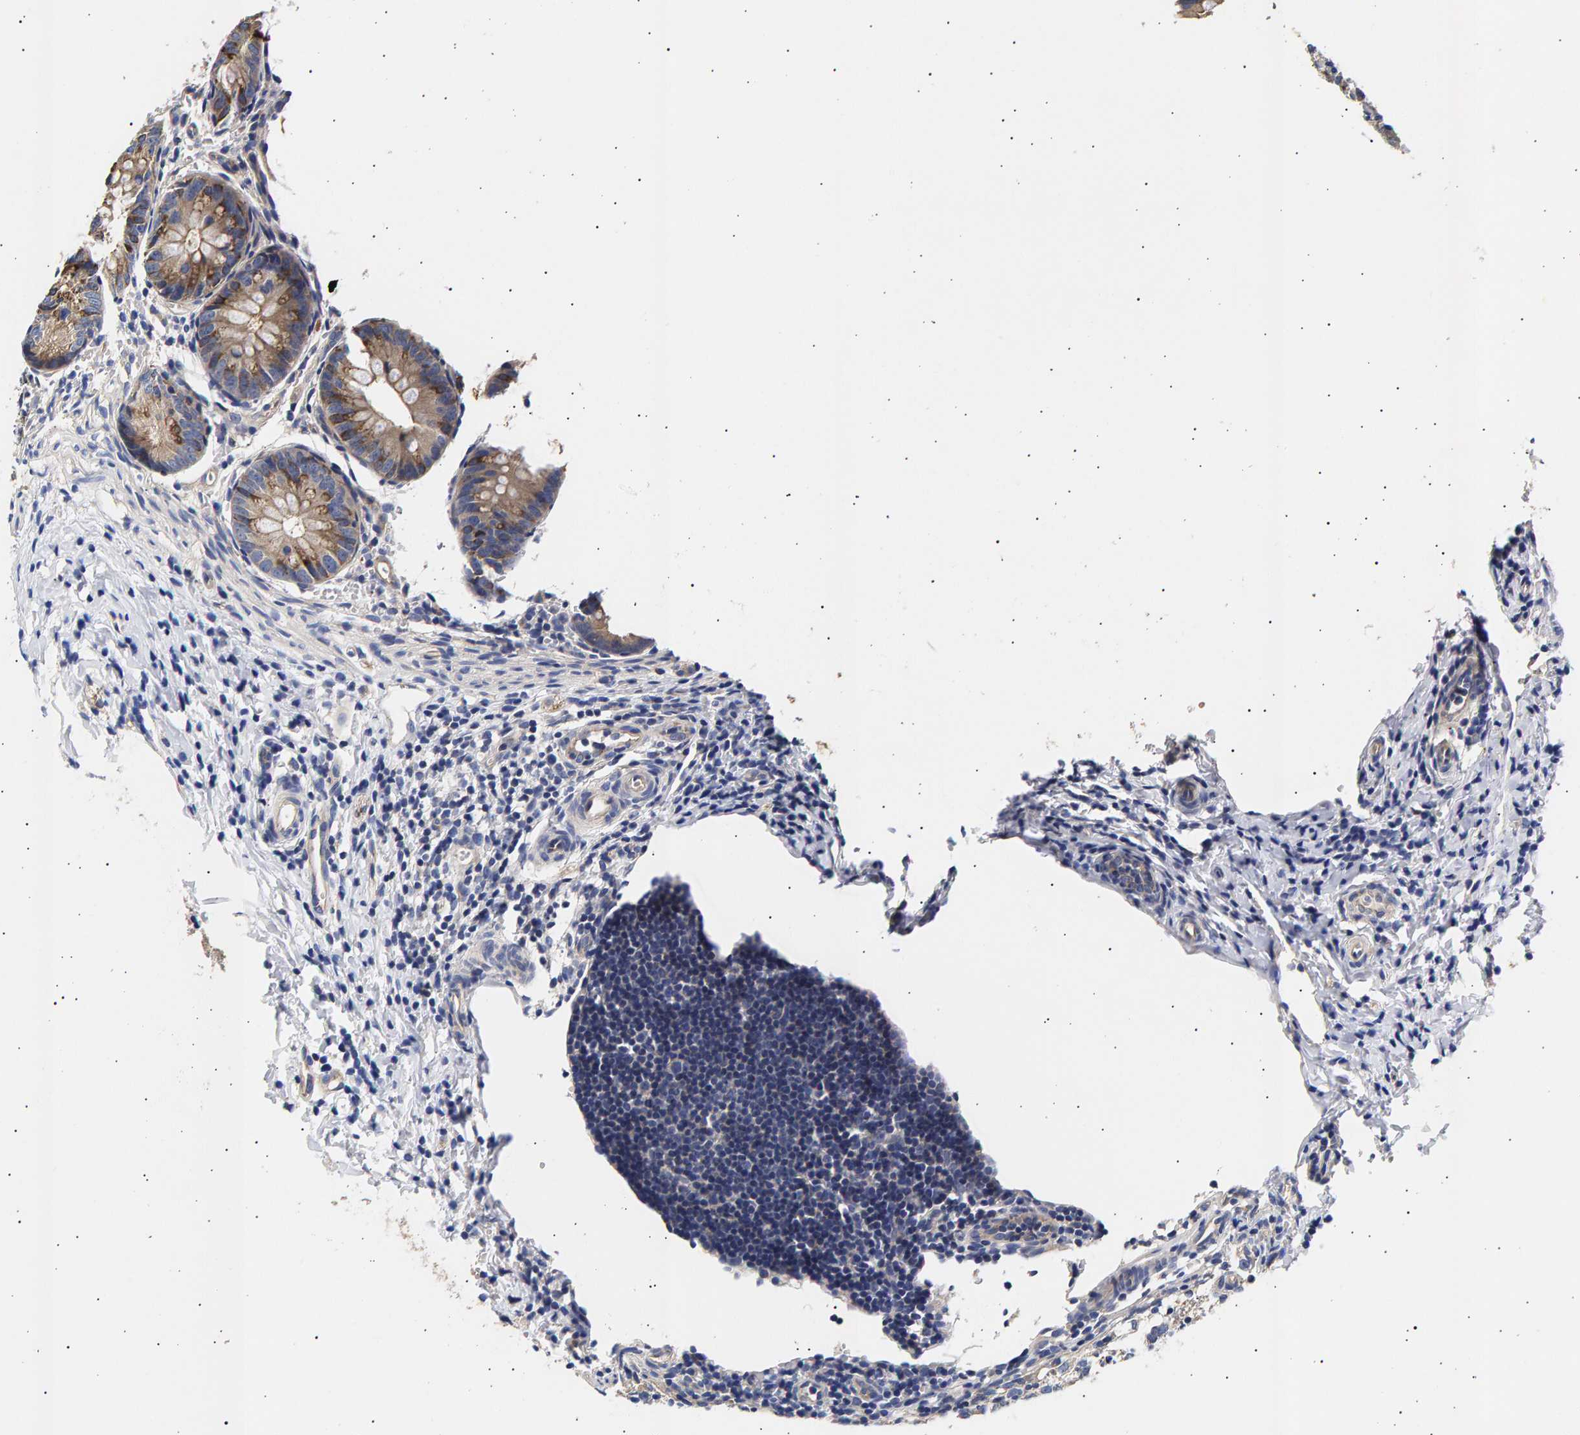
{"staining": {"intensity": "weak", "quantity": ">75%", "location": "cytoplasmic/membranous"}, "tissue": "appendix", "cell_type": "Glandular cells", "image_type": "normal", "snomed": [{"axis": "morphology", "description": "Normal tissue, NOS"}, {"axis": "topography", "description": "Appendix"}], "caption": "Immunohistochemistry micrograph of unremarkable human appendix stained for a protein (brown), which demonstrates low levels of weak cytoplasmic/membranous expression in about >75% of glandular cells.", "gene": "ANKRD40", "patient": {"sex": "male", "age": 1}}